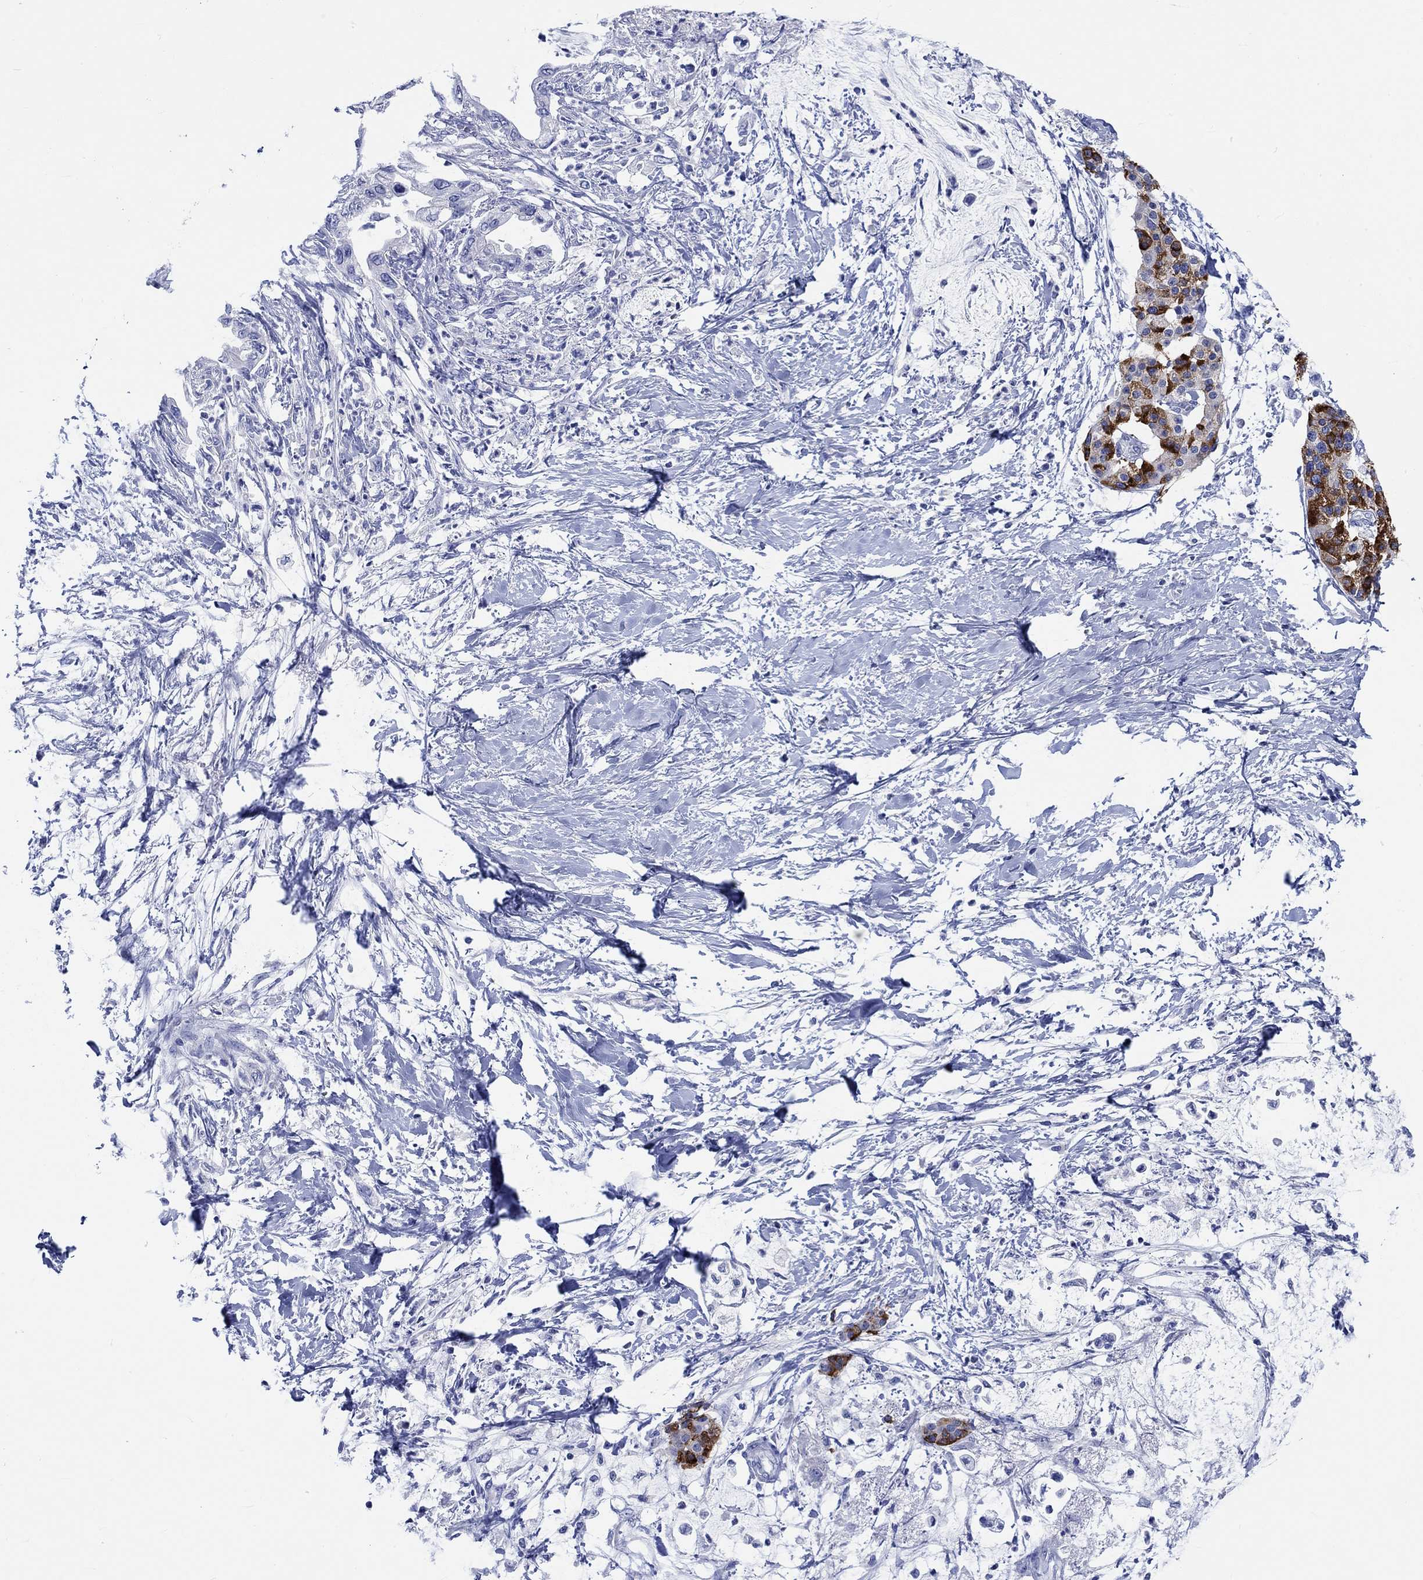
{"staining": {"intensity": "negative", "quantity": "none", "location": "none"}, "tissue": "pancreatic cancer", "cell_type": "Tumor cells", "image_type": "cancer", "snomed": [{"axis": "morphology", "description": "Normal tissue, NOS"}, {"axis": "morphology", "description": "Adenocarcinoma, NOS"}, {"axis": "topography", "description": "Pancreas"}, {"axis": "topography", "description": "Duodenum"}], "caption": "Immunohistochemistry micrograph of pancreatic adenocarcinoma stained for a protein (brown), which displays no staining in tumor cells.", "gene": "PTPRN2", "patient": {"sex": "female", "age": 60}}